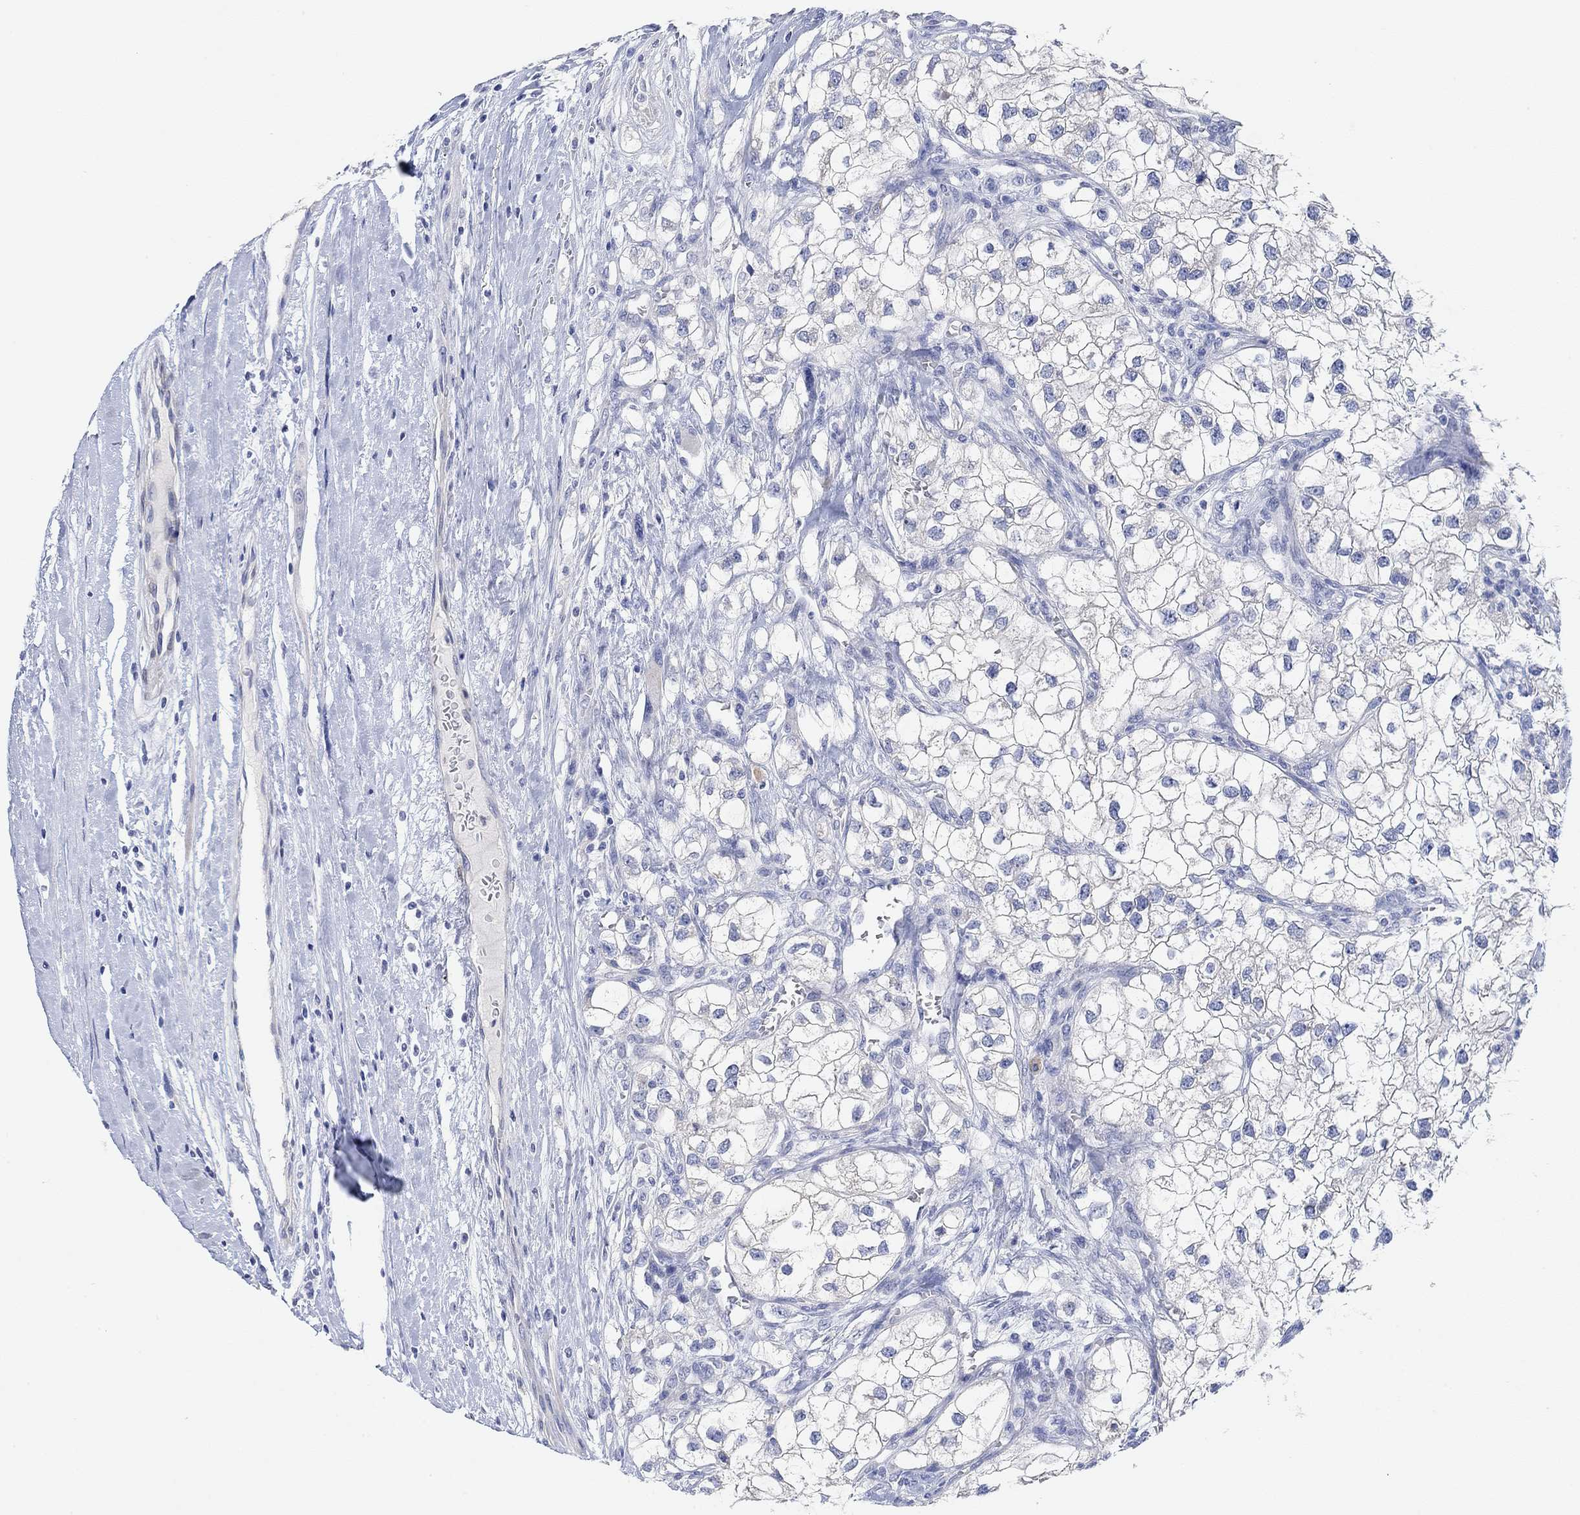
{"staining": {"intensity": "negative", "quantity": "none", "location": "none"}, "tissue": "renal cancer", "cell_type": "Tumor cells", "image_type": "cancer", "snomed": [{"axis": "morphology", "description": "Adenocarcinoma, NOS"}, {"axis": "topography", "description": "Kidney"}], "caption": "Renal cancer was stained to show a protein in brown. There is no significant positivity in tumor cells.", "gene": "VAT1L", "patient": {"sex": "male", "age": 59}}